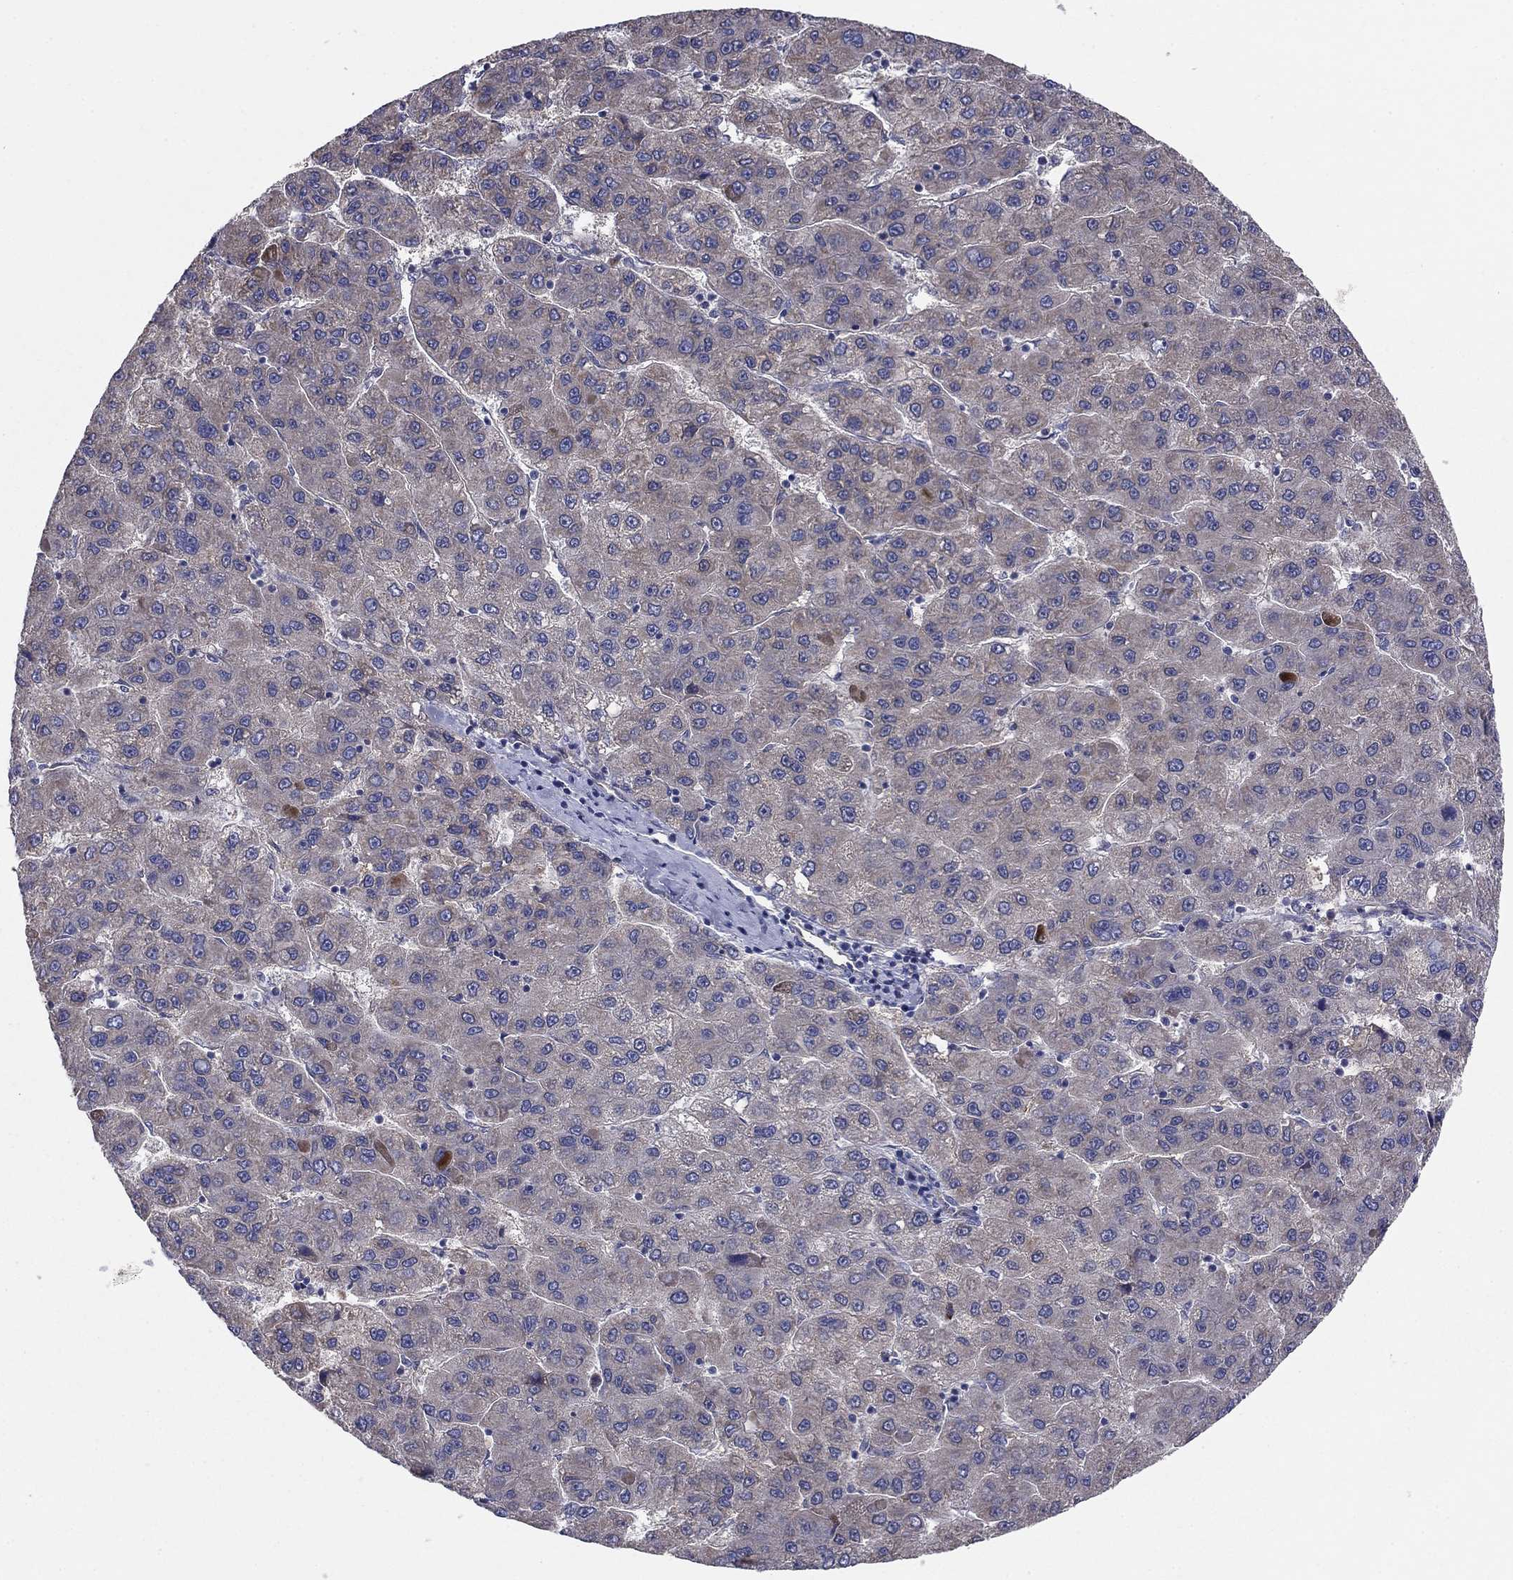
{"staining": {"intensity": "negative", "quantity": "none", "location": "none"}, "tissue": "liver cancer", "cell_type": "Tumor cells", "image_type": "cancer", "snomed": [{"axis": "morphology", "description": "Carcinoma, Hepatocellular, NOS"}, {"axis": "topography", "description": "Liver"}], "caption": "This is an IHC histopathology image of liver cancer (hepatocellular carcinoma). There is no expression in tumor cells.", "gene": "EMP2", "patient": {"sex": "female", "age": 82}}